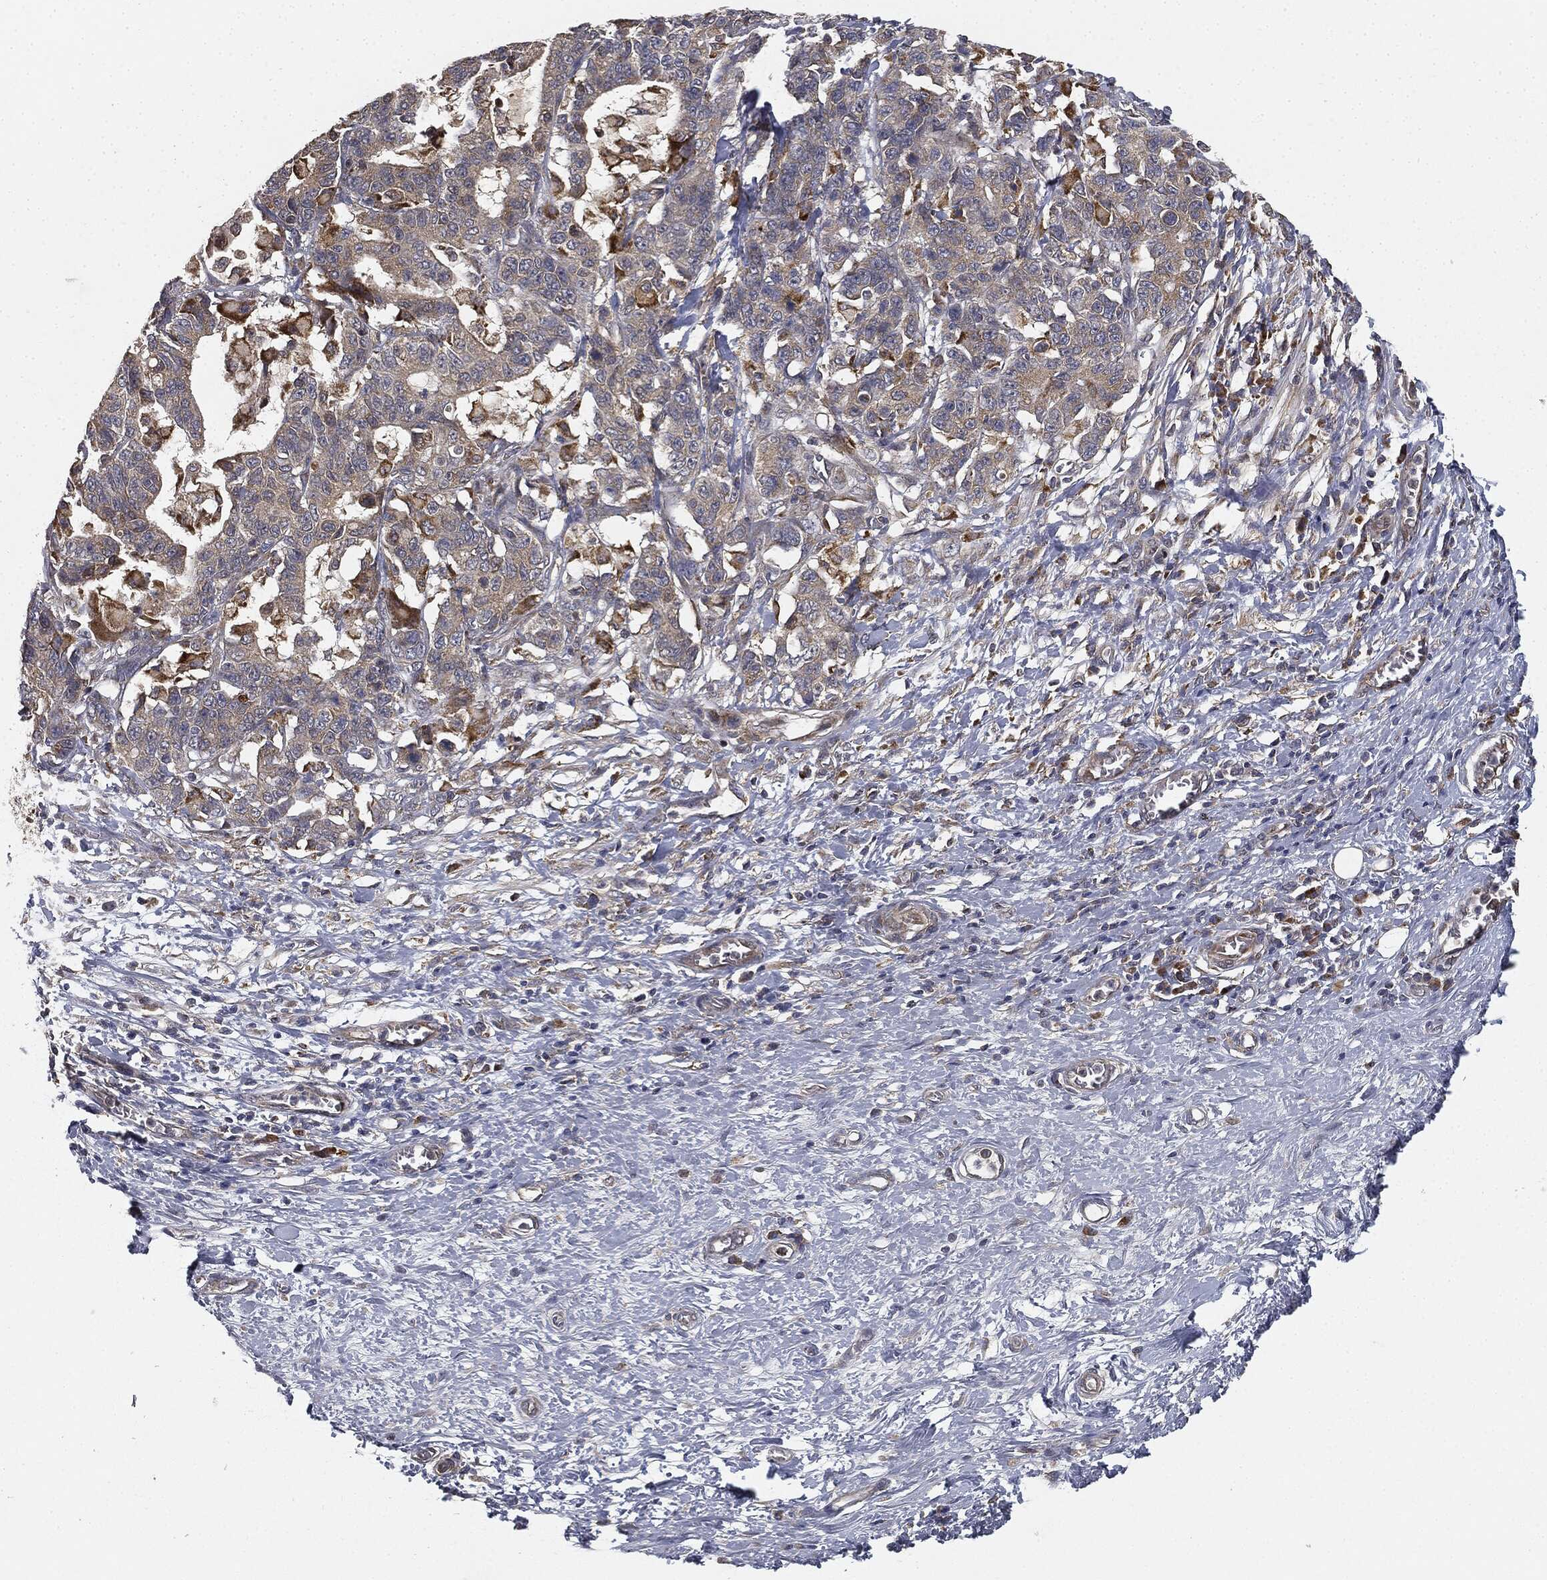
{"staining": {"intensity": "weak", "quantity": "<25%", "location": "cytoplasmic/membranous"}, "tissue": "stomach cancer", "cell_type": "Tumor cells", "image_type": "cancer", "snomed": [{"axis": "morphology", "description": "Normal tissue, NOS"}, {"axis": "morphology", "description": "Adenocarcinoma, NOS"}, {"axis": "topography", "description": "Stomach"}], "caption": "Adenocarcinoma (stomach) was stained to show a protein in brown. There is no significant expression in tumor cells.", "gene": "MIER2", "patient": {"sex": "female", "age": 64}}